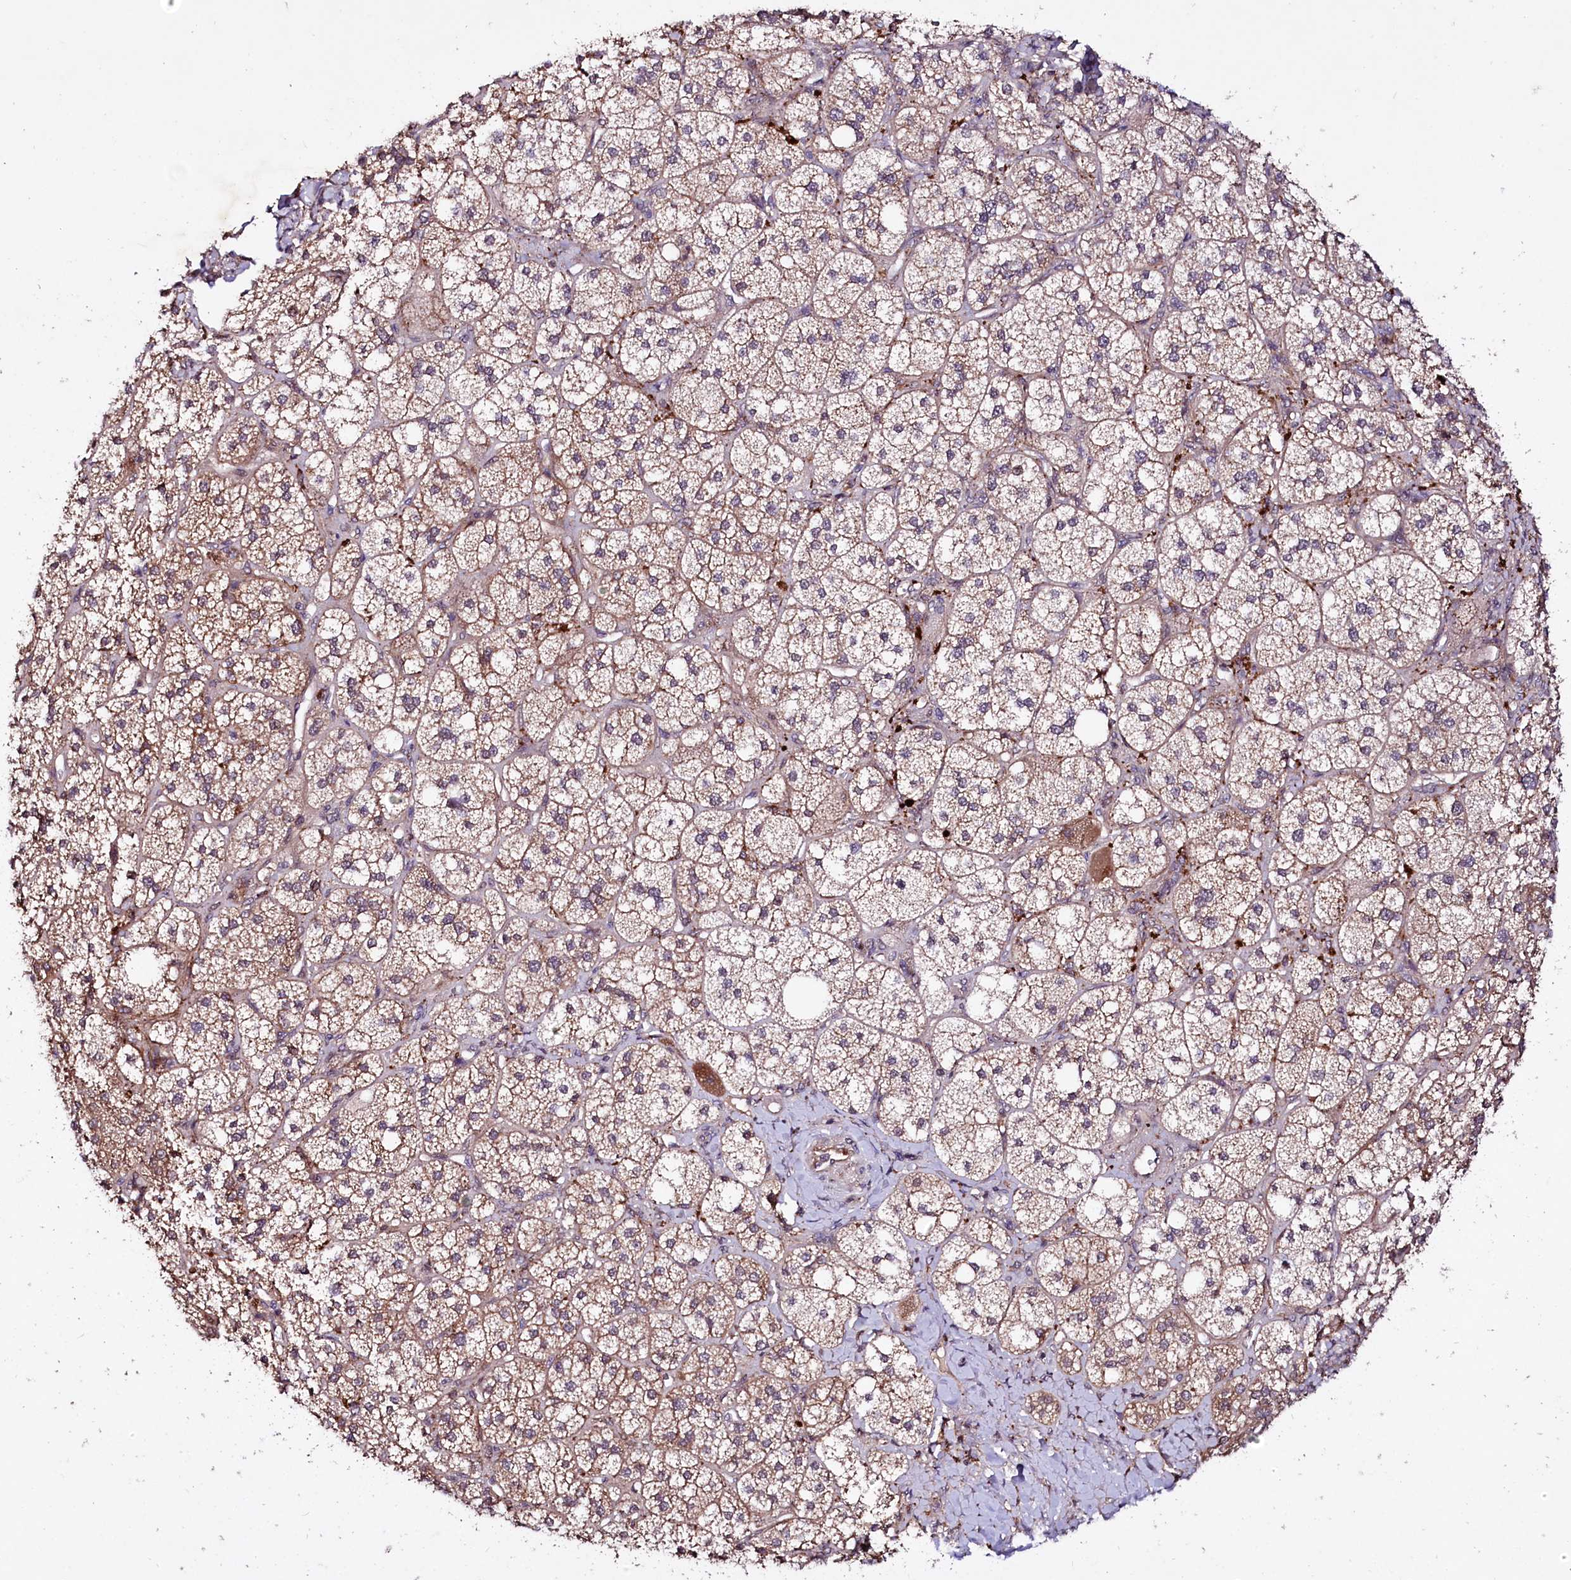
{"staining": {"intensity": "moderate", "quantity": ">75%", "location": "cytoplasmic/membranous"}, "tissue": "adrenal gland", "cell_type": "Glandular cells", "image_type": "normal", "snomed": [{"axis": "morphology", "description": "Normal tissue, NOS"}, {"axis": "topography", "description": "Adrenal gland"}], "caption": "A medium amount of moderate cytoplasmic/membranous expression is present in approximately >75% of glandular cells in normal adrenal gland. The staining was performed using DAB (3,3'-diaminobenzidine) to visualize the protein expression in brown, while the nuclei were stained in blue with hematoxylin (Magnification: 20x).", "gene": "TNPO3", "patient": {"sex": "male", "age": 61}}